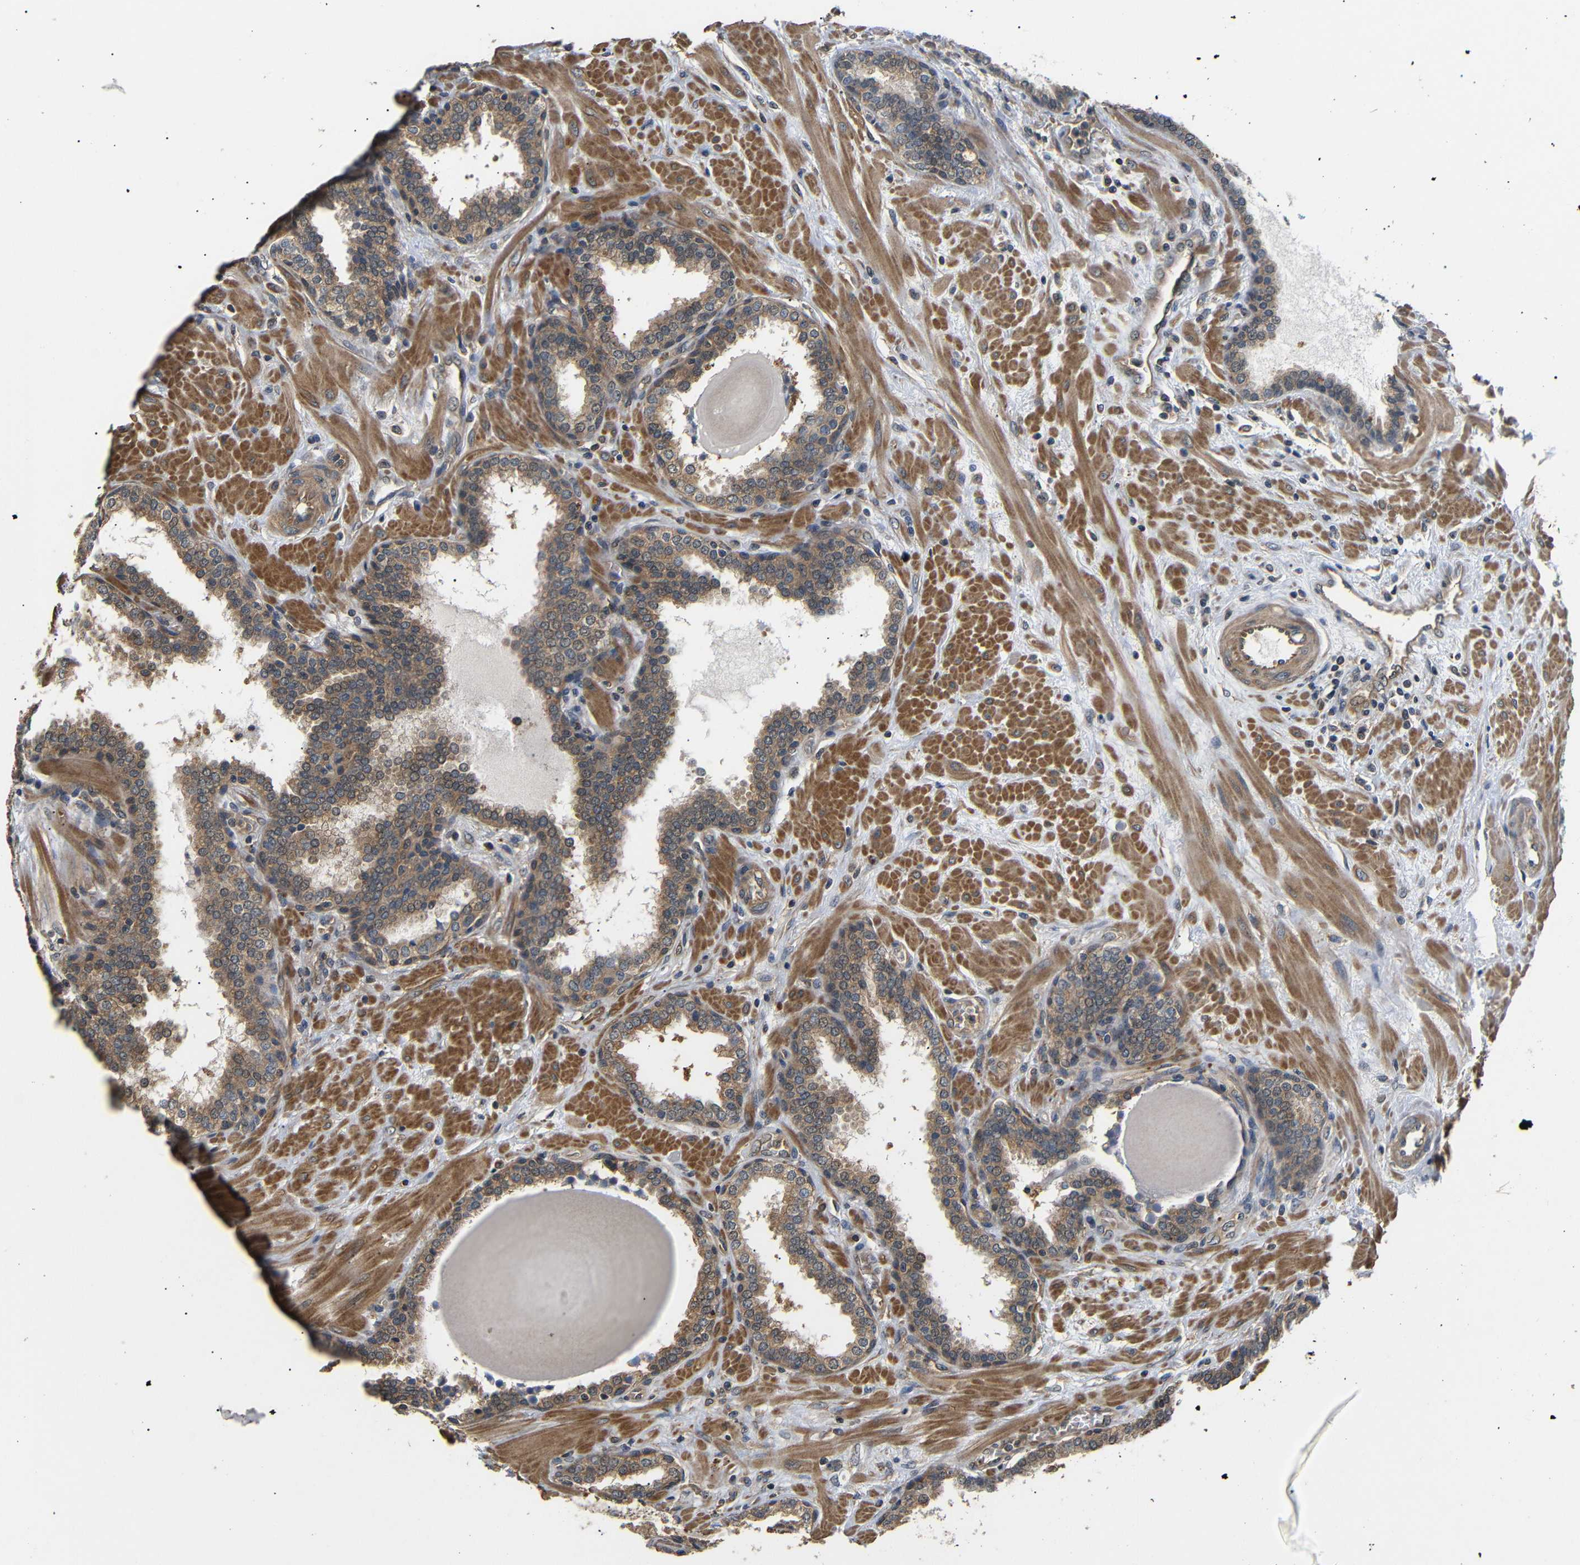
{"staining": {"intensity": "moderate", "quantity": ">75%", "location": "cytoplasmic/membranous"}, "tissue": "prostate", "cell_type": "Glandular cells", "image_type": "normal", "snomed": [{"axis": "morphology", "description": "Normal tissue, NOS"}, {"axis": "topography", "description": "Prostate"}], "caption": "Immunohistochemical staining of normal human prostate displays medium levels of moderate cytoplasmic/membranous expression in approximately >75% of glandular cells.", "gene": "DDR1", "patient": {"sex": "male", "age": 51}}